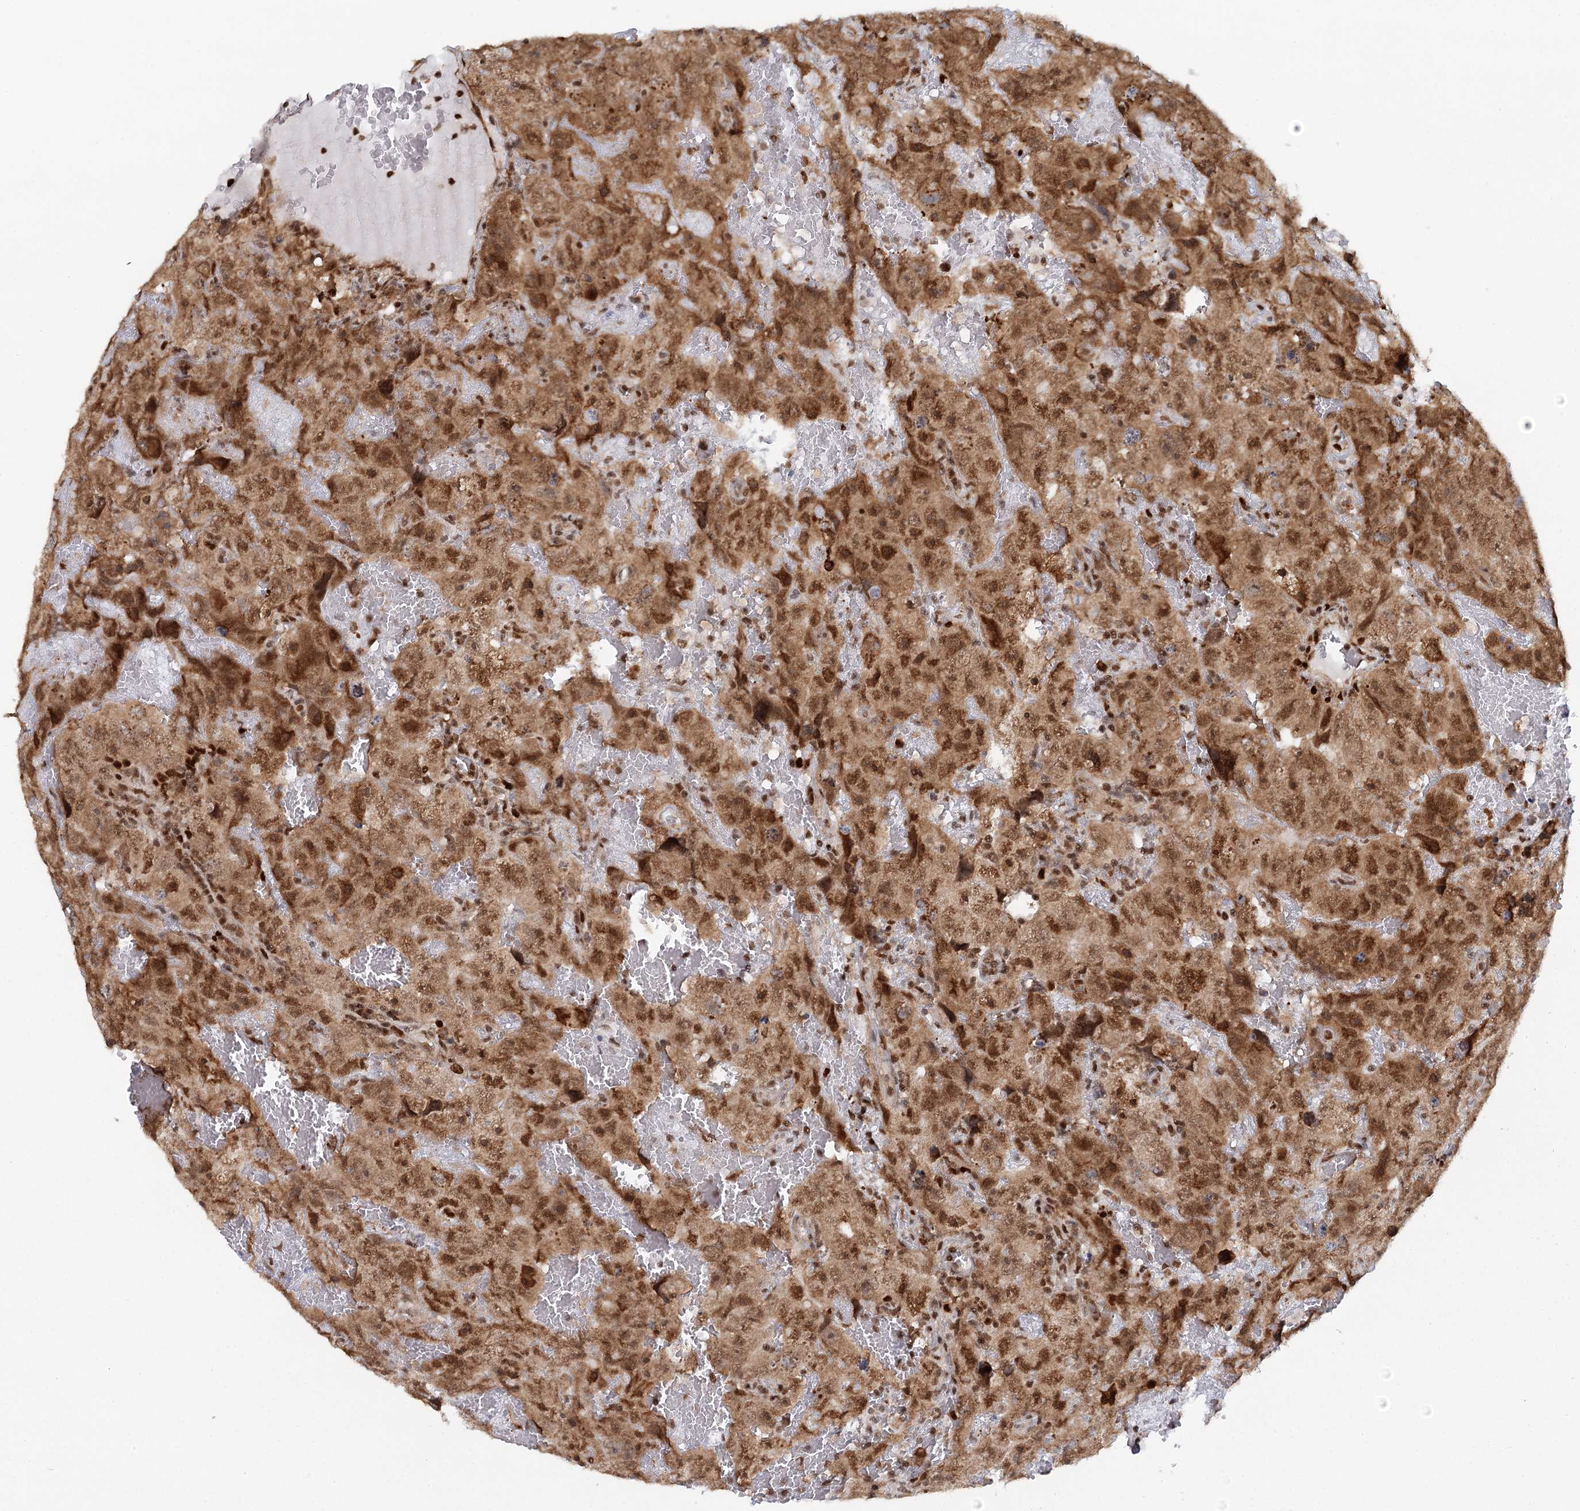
{"staining": {"intensity": "moderate", "quantity": ">75%", "location": "nuclear"}, "tissue": "testis cancer", "cell_type": "Tumor cells", "image_type": "cancer", "snomed": [{"axis": "morphology", "description": "Carcinoma, Embryonal, NOS"}, {"axis": "topography", "description": "Testis"}], "caption": "Immunohistochemical staining of testis cancer (embryonal carcinoma) reveals moderate nuclear protein staining in approximately >75% of tumor cells.", "gene": "GPATCH11", "patient": {"sex": "male", "age": 45}}